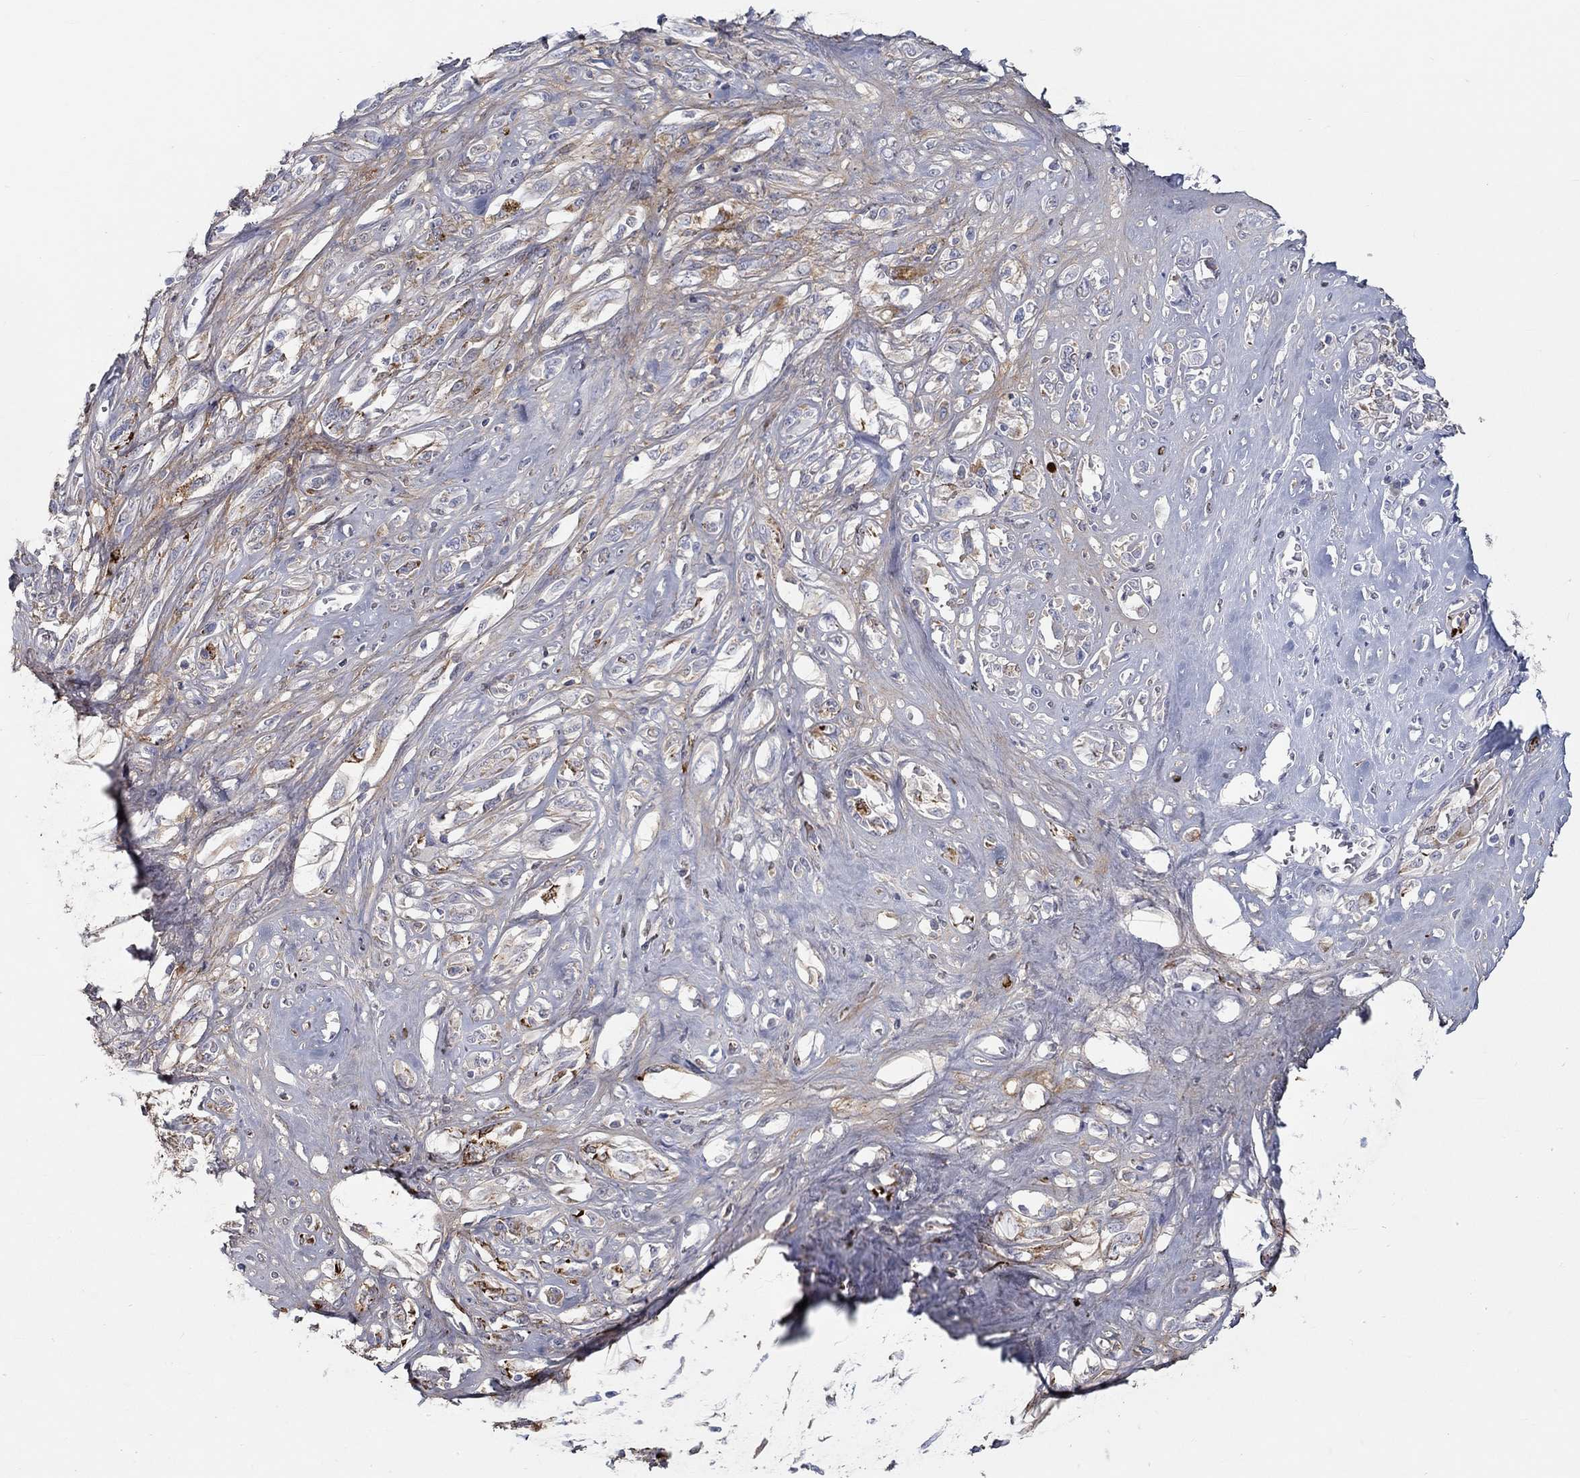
{"staining": {"intensity": "strong", "quantity": "<25%", "location": "cytoplasmic/membranous"}, "tissue": "melanoma", "cell_type": "Tumor cells", "image_type": "cancer", "snomed": [{"axis": "morphology", "description": "Malignant melanoma, NOS"}, {"axis": "topography", "description": "Skin"}], "caption": "A brown stain highlights strong cytoplasmic/membranous expression of a protein in melanoma tumor cells.", "gene": "FGF2", "patient": {"sex": "female", "age": 91}}